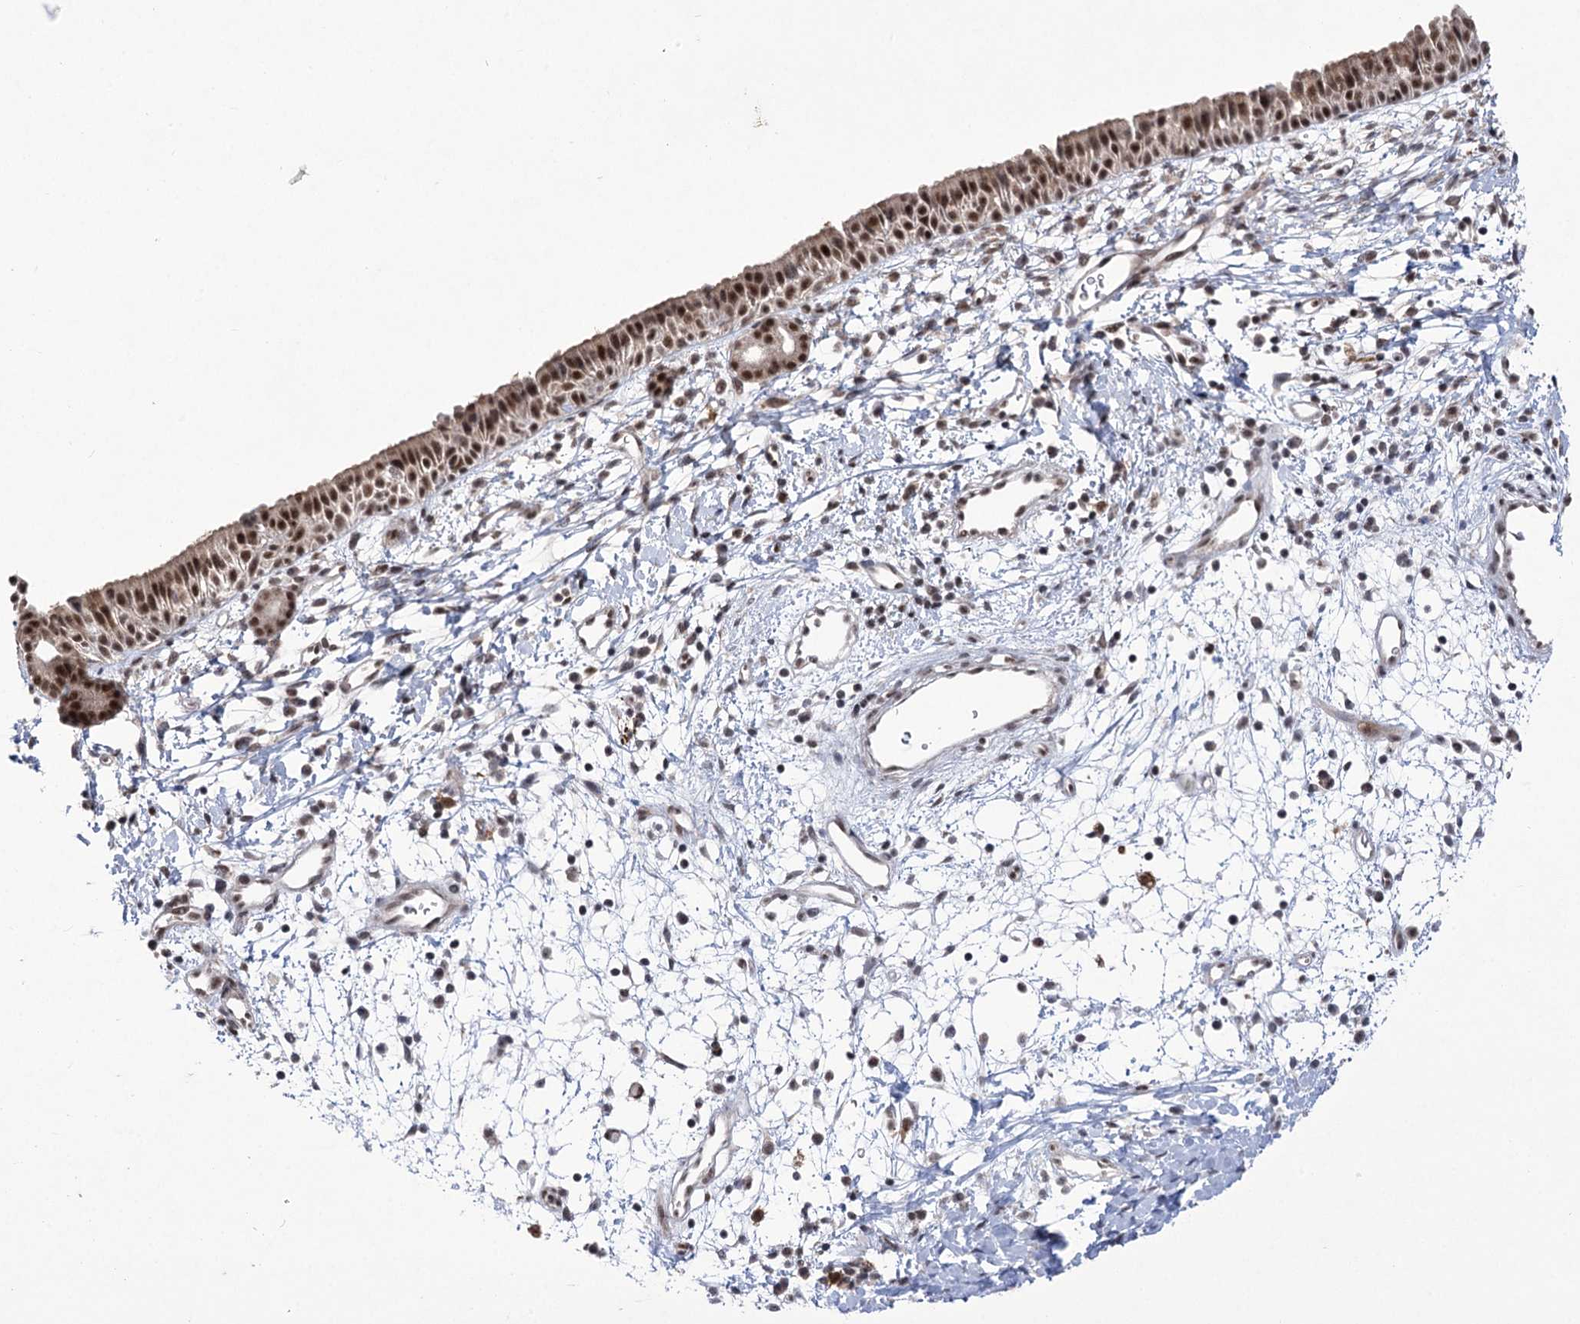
{"staining": {"intensity": "moderate", "quantity": ">75%", "location": "nuclear"}, "tissue": "nasopharynx", "cell_type": "Respiratory epithelial cells", "image_type": "normal", "snomed": [{"axis": "morphology", "description": "Normal tissue, NOS"}, {"axis": "topography", "description": "Nasopharynx"}], "caption": "Protein analysis of benign nasopharynx exhibits moderate nuclear staining in approximately >75% of respiratory epithelial cells.", "gene": "ZMAT2", "patient": {"sex": "male", "age": 22}}